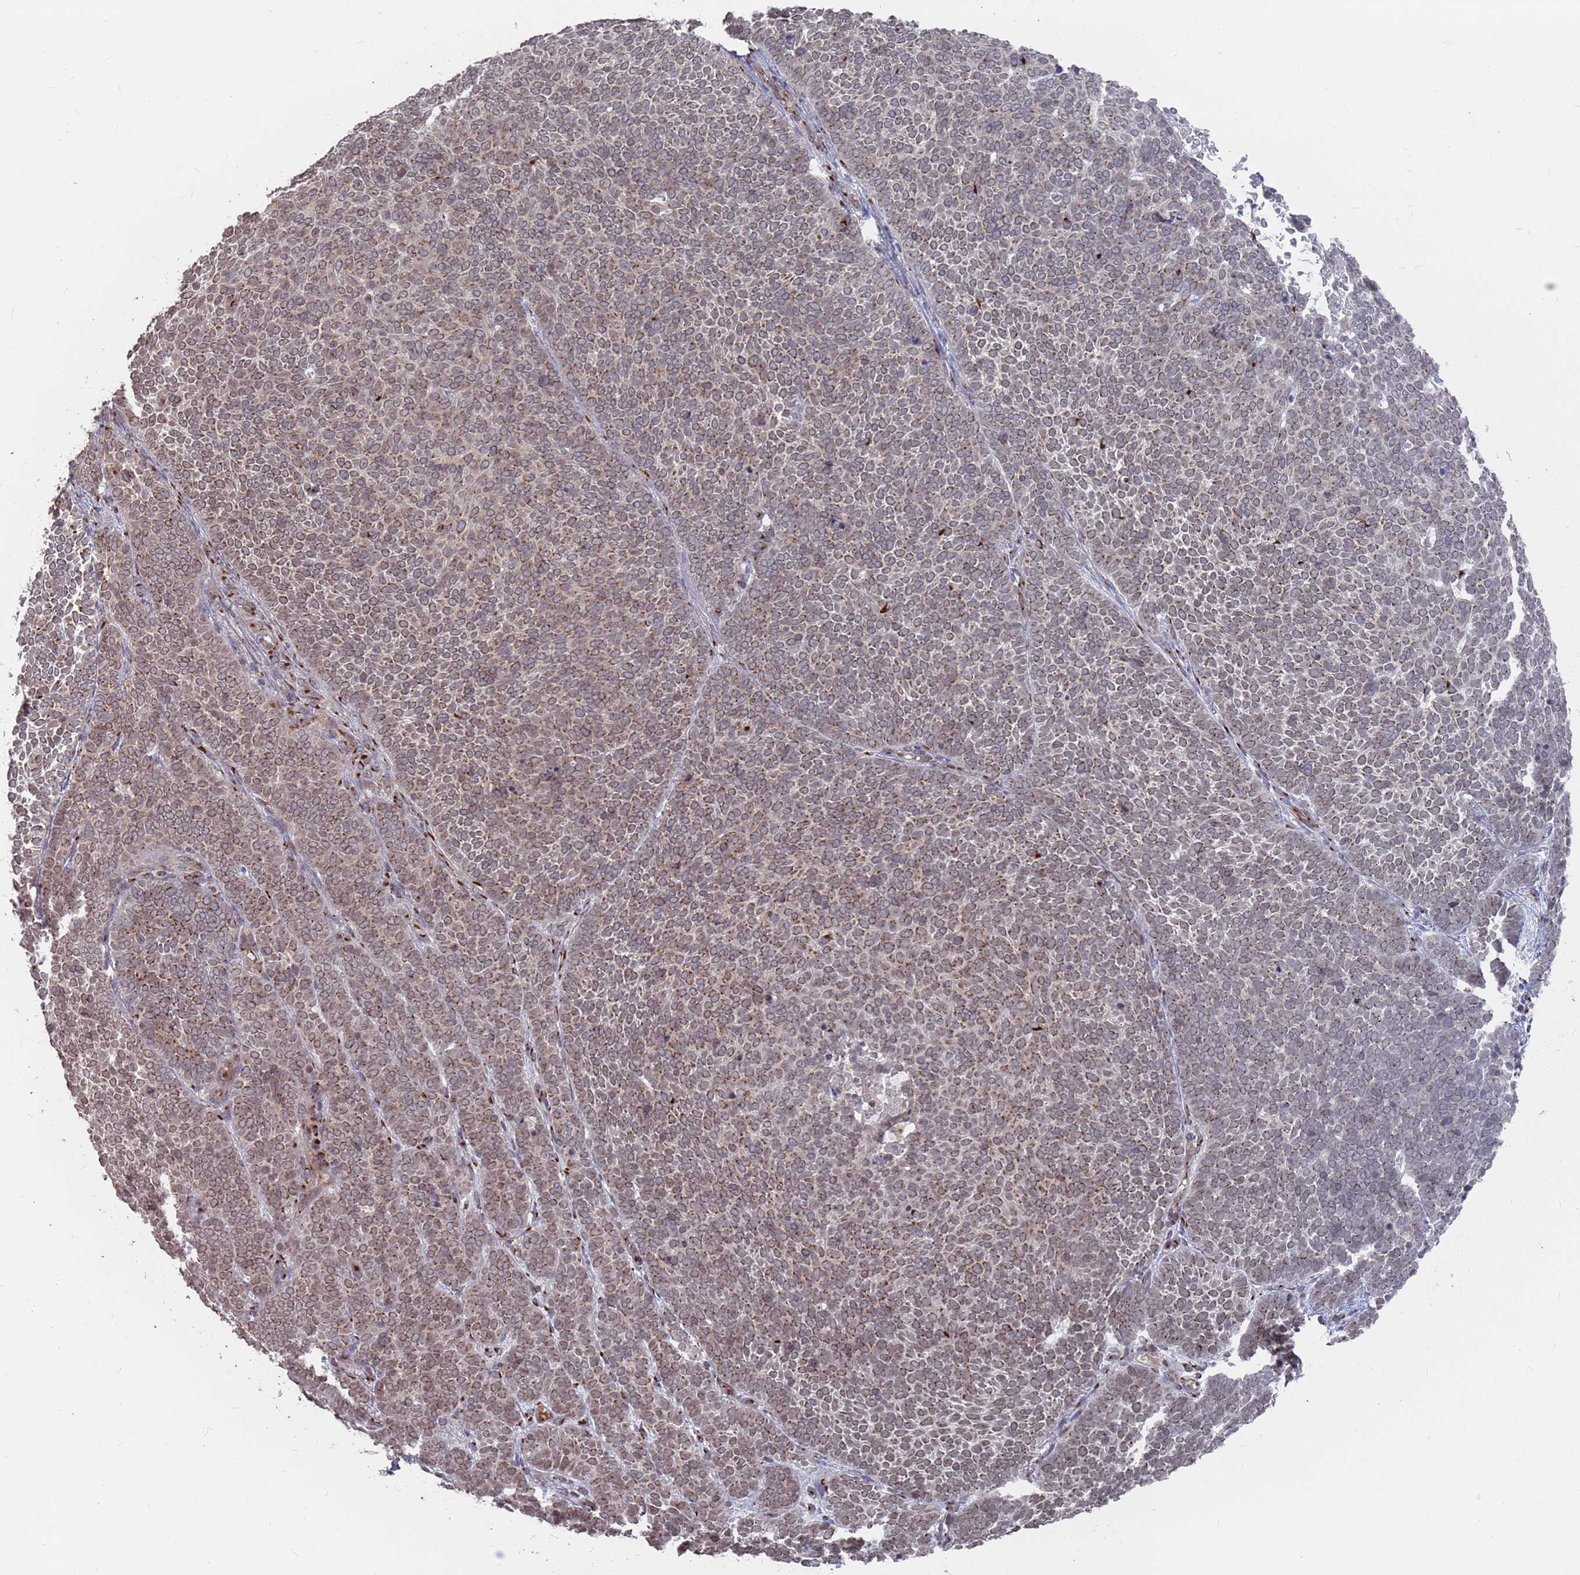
{"staining": {"intensity": "weak", "quantity": ">75%", "location": "cytoplasmic/membranous"}, "tissue": "skin cancer", "cell_type": "Tumor cells", "image_type": "cancer", "snomed": [{"axis": "morphology", "description": "Basal cell carcinoma"}, {"axis": "topography", "description": "Skin"}], "caption": "The photomicrograph displays staining of basal cell carcinoma (skin), revealing weak cytoplasmic/membranous protein positivity (brown color) within tumor cells.", "gene": "FMO4", "patient": {"sex": "female", "age": 77}}